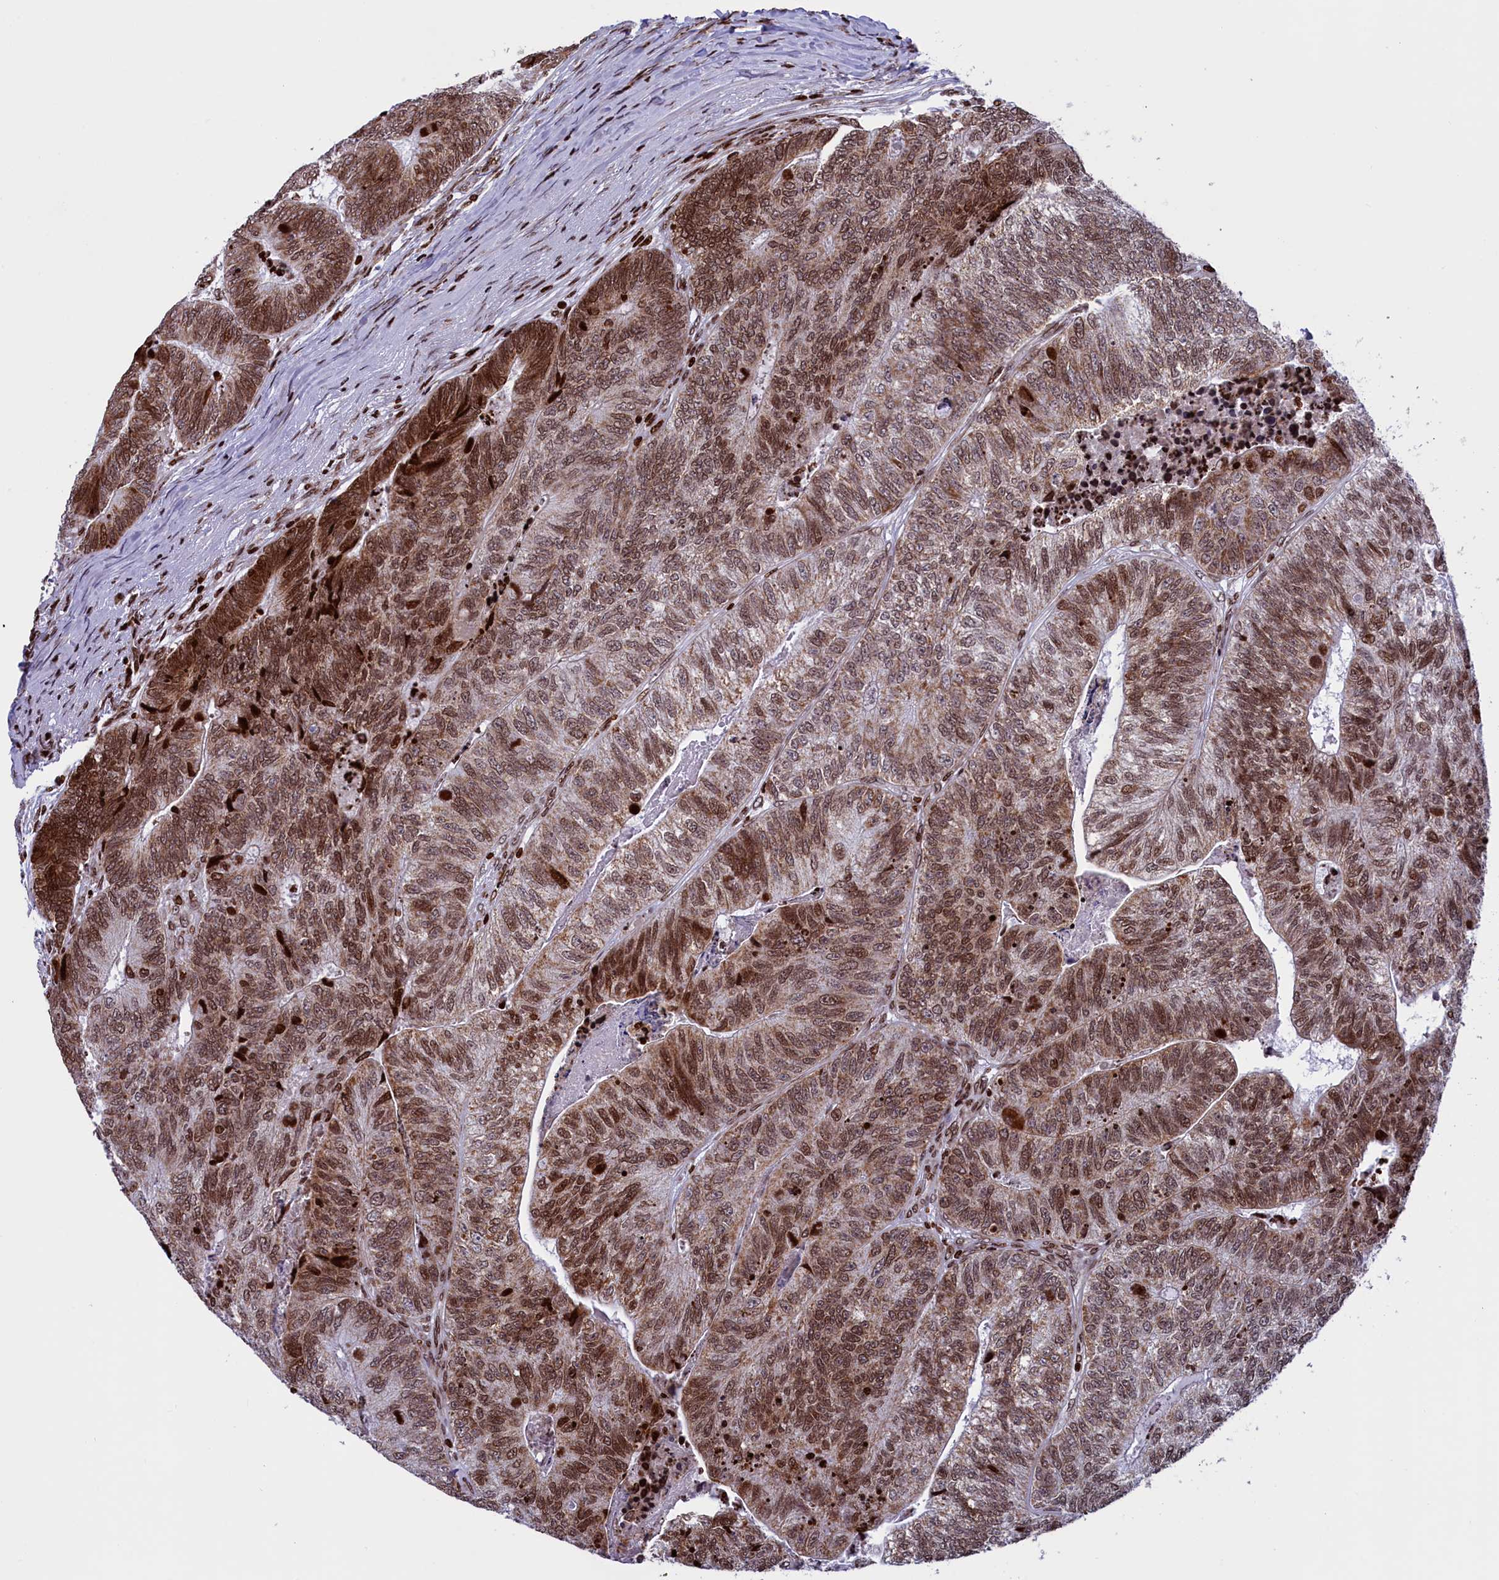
{"staining": {"intensity": "moderate", "quantity": "25%-75%", "location": "cytoplasmic/membranous,nuclear"}, "tissue": "colorectal cancer", "cell_type": "Tumor cells", "image_type": "cancer", "snomed": [{"axis": "morphology", "description": "Adenocarcinoma, NOS"}, {"axis": "topography", "description": "Colon"}], "caption": "Human colorectal cancer (adenocarcinoma) stained with a brown dye reveals moderate cytoplasmic/membranous and nuclear positive positivity in about 25%-75% of tumor cells.", "gene": "TIMM29", "patient": {"sex": "female", "age": 67}}